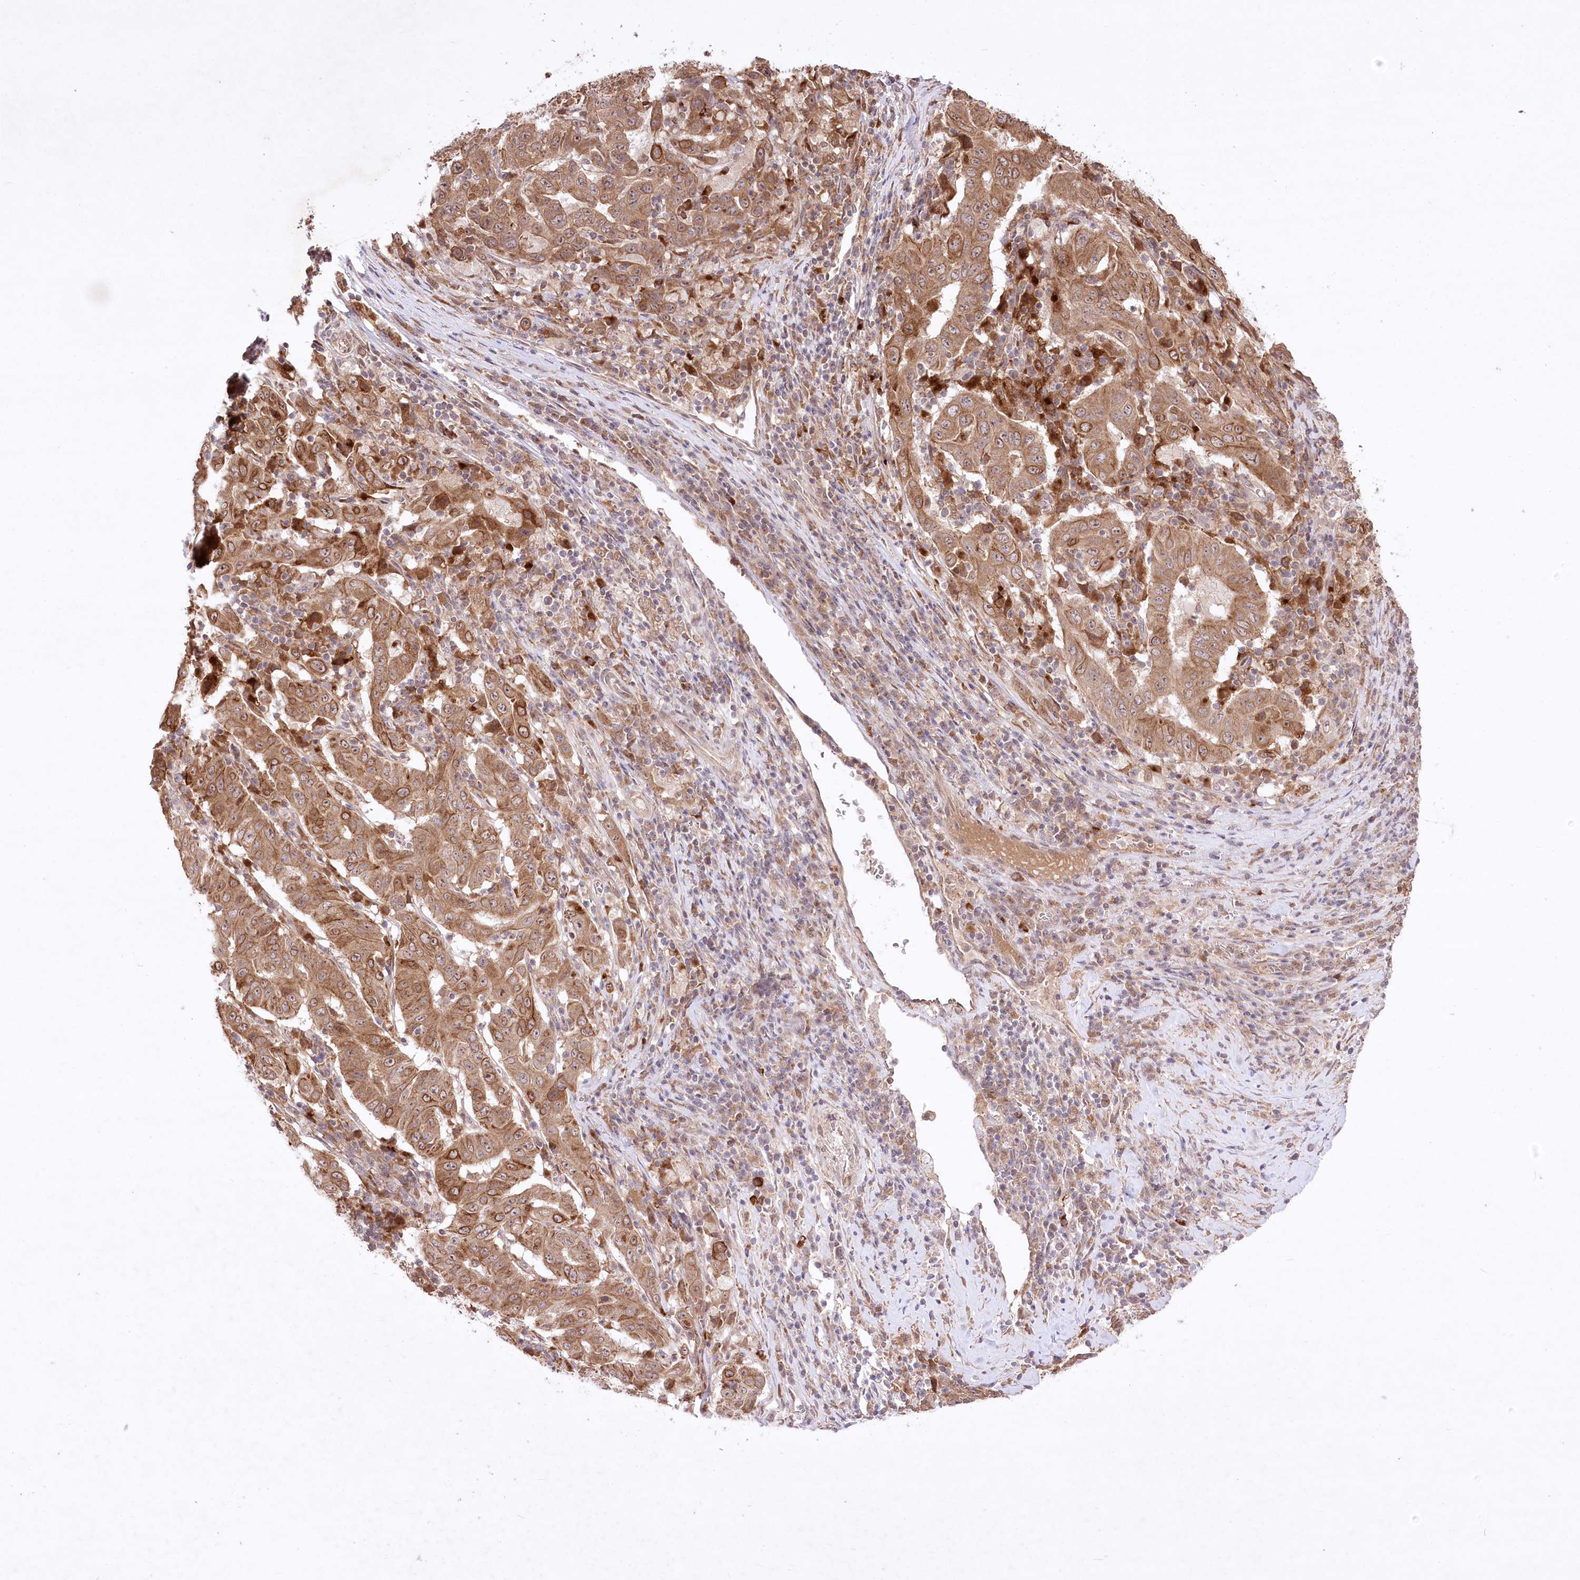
{"staining": {"intensity": "moderate", "quantity": ">75%", "location": "cytoplasmic/membranous,nuclear"}, "tissue": "pancreatic cancer", "cell_type": "Tumor cells", "image_type": "cancer", "snomed": [{"axis": "morphology", "description": "Adenocarcinoma, NOS"}, {"axis": "topography", "description": "Pancreas"}], "caption": "Immunohistochemical staining of pancreatic cancer demonstrates moderate cytoplasmic/membranous and nuclear protein expression in approximately >75% of tumor cells.", "gene": "HELT", "patient": {"sex": "male", "age": 63}}